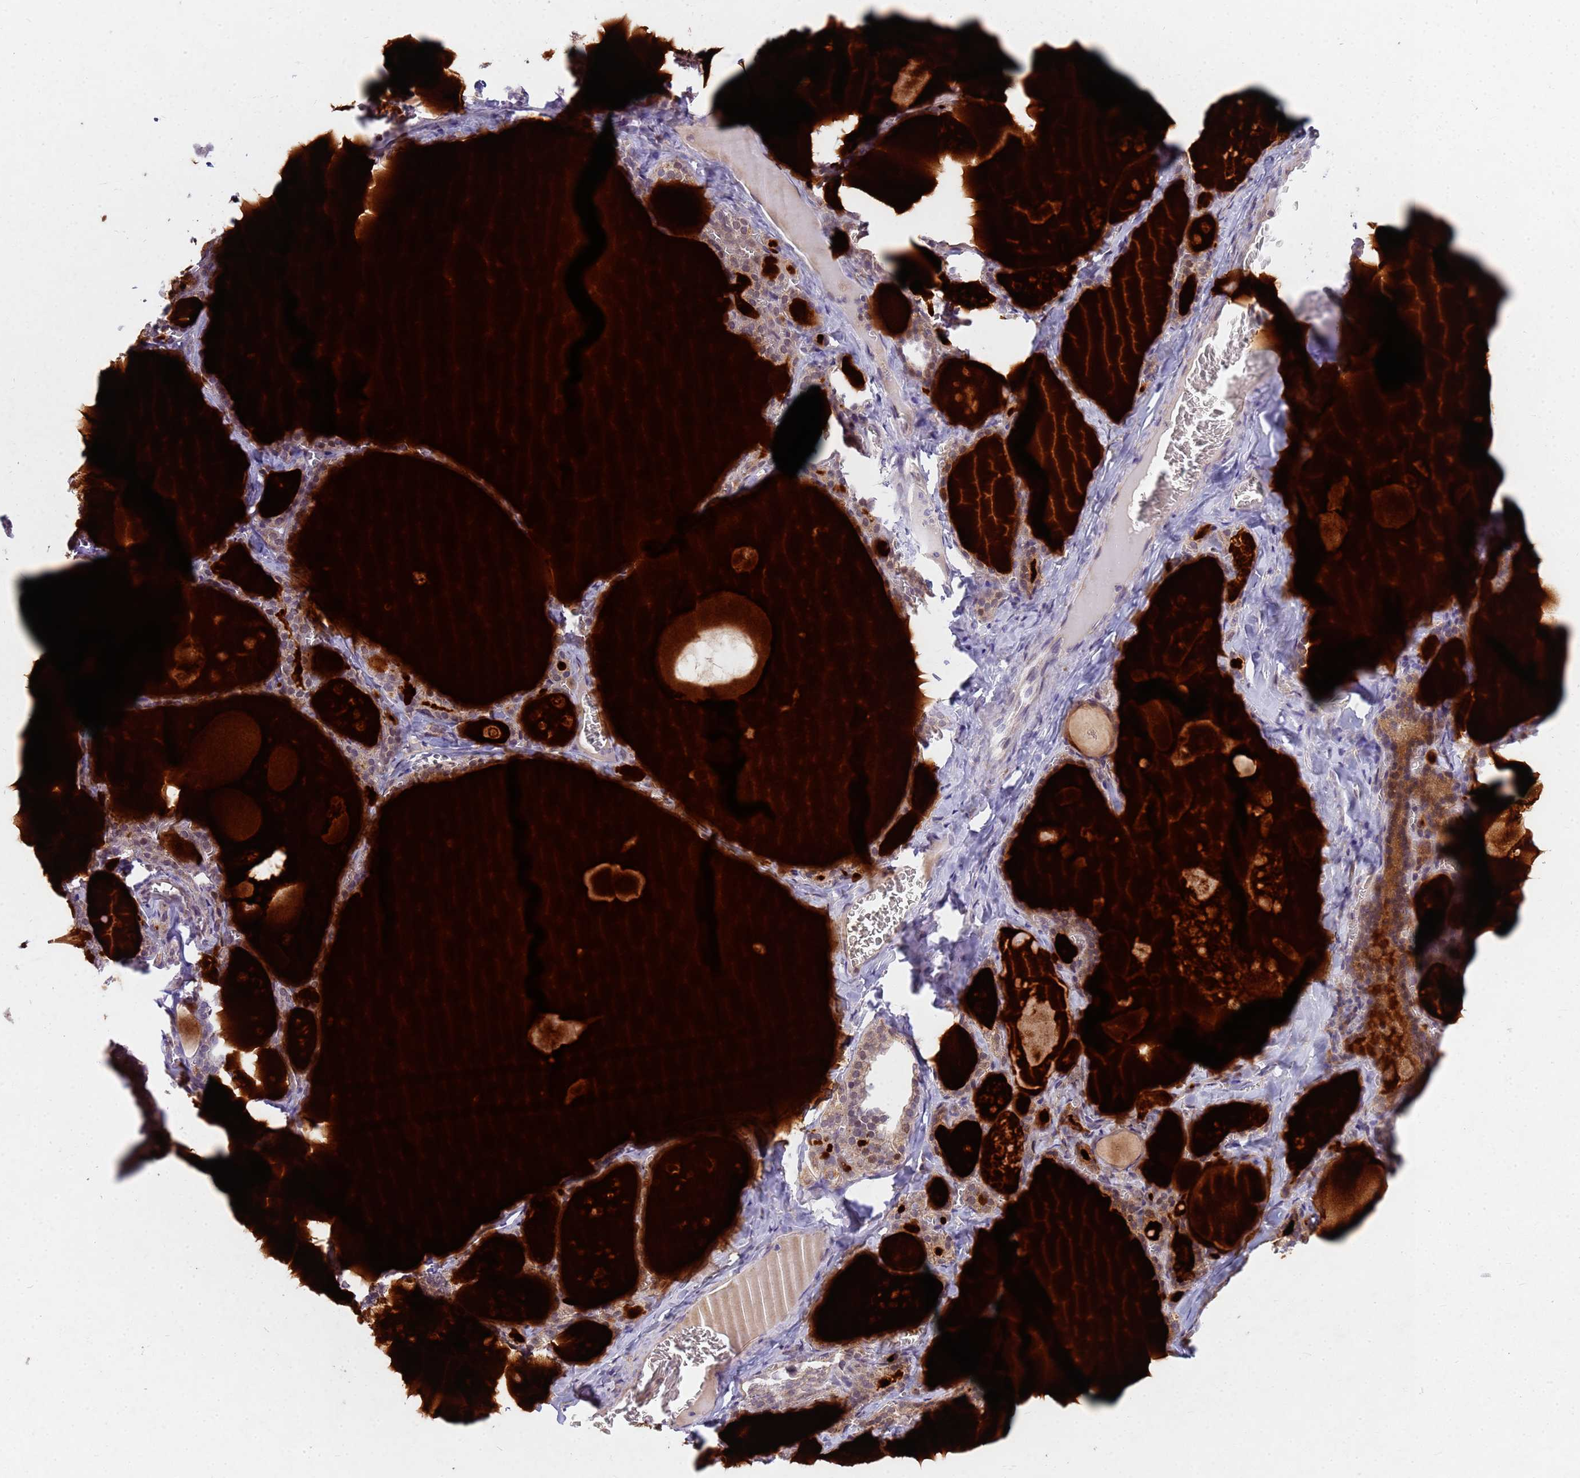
{"staining": {"intensity": "moderate", "quantity": "25%-75%", "location": "cytoplasmic/membranous"}, "tissue": "thyroid gland", "cell_type": "Glandular cells", "image_type": "normal", "snomed": [{"axis": "morphology", "description": "Normal tissue, NOS"}, {"axis": "topography", "description": "Thyroid gland"}], "caption": "Glandular cells demonstrate medium levels of moderate cytoplasmic/membranous staining in approximately 25%-75% of cells in normal human thyroid gland. (Stains: DAB in brown, nuclei in blue, Microscopy: brightfield microscopy at high magnification).", "gene": "TNPO2", "patient": {"sex": "male", "age": 56}}